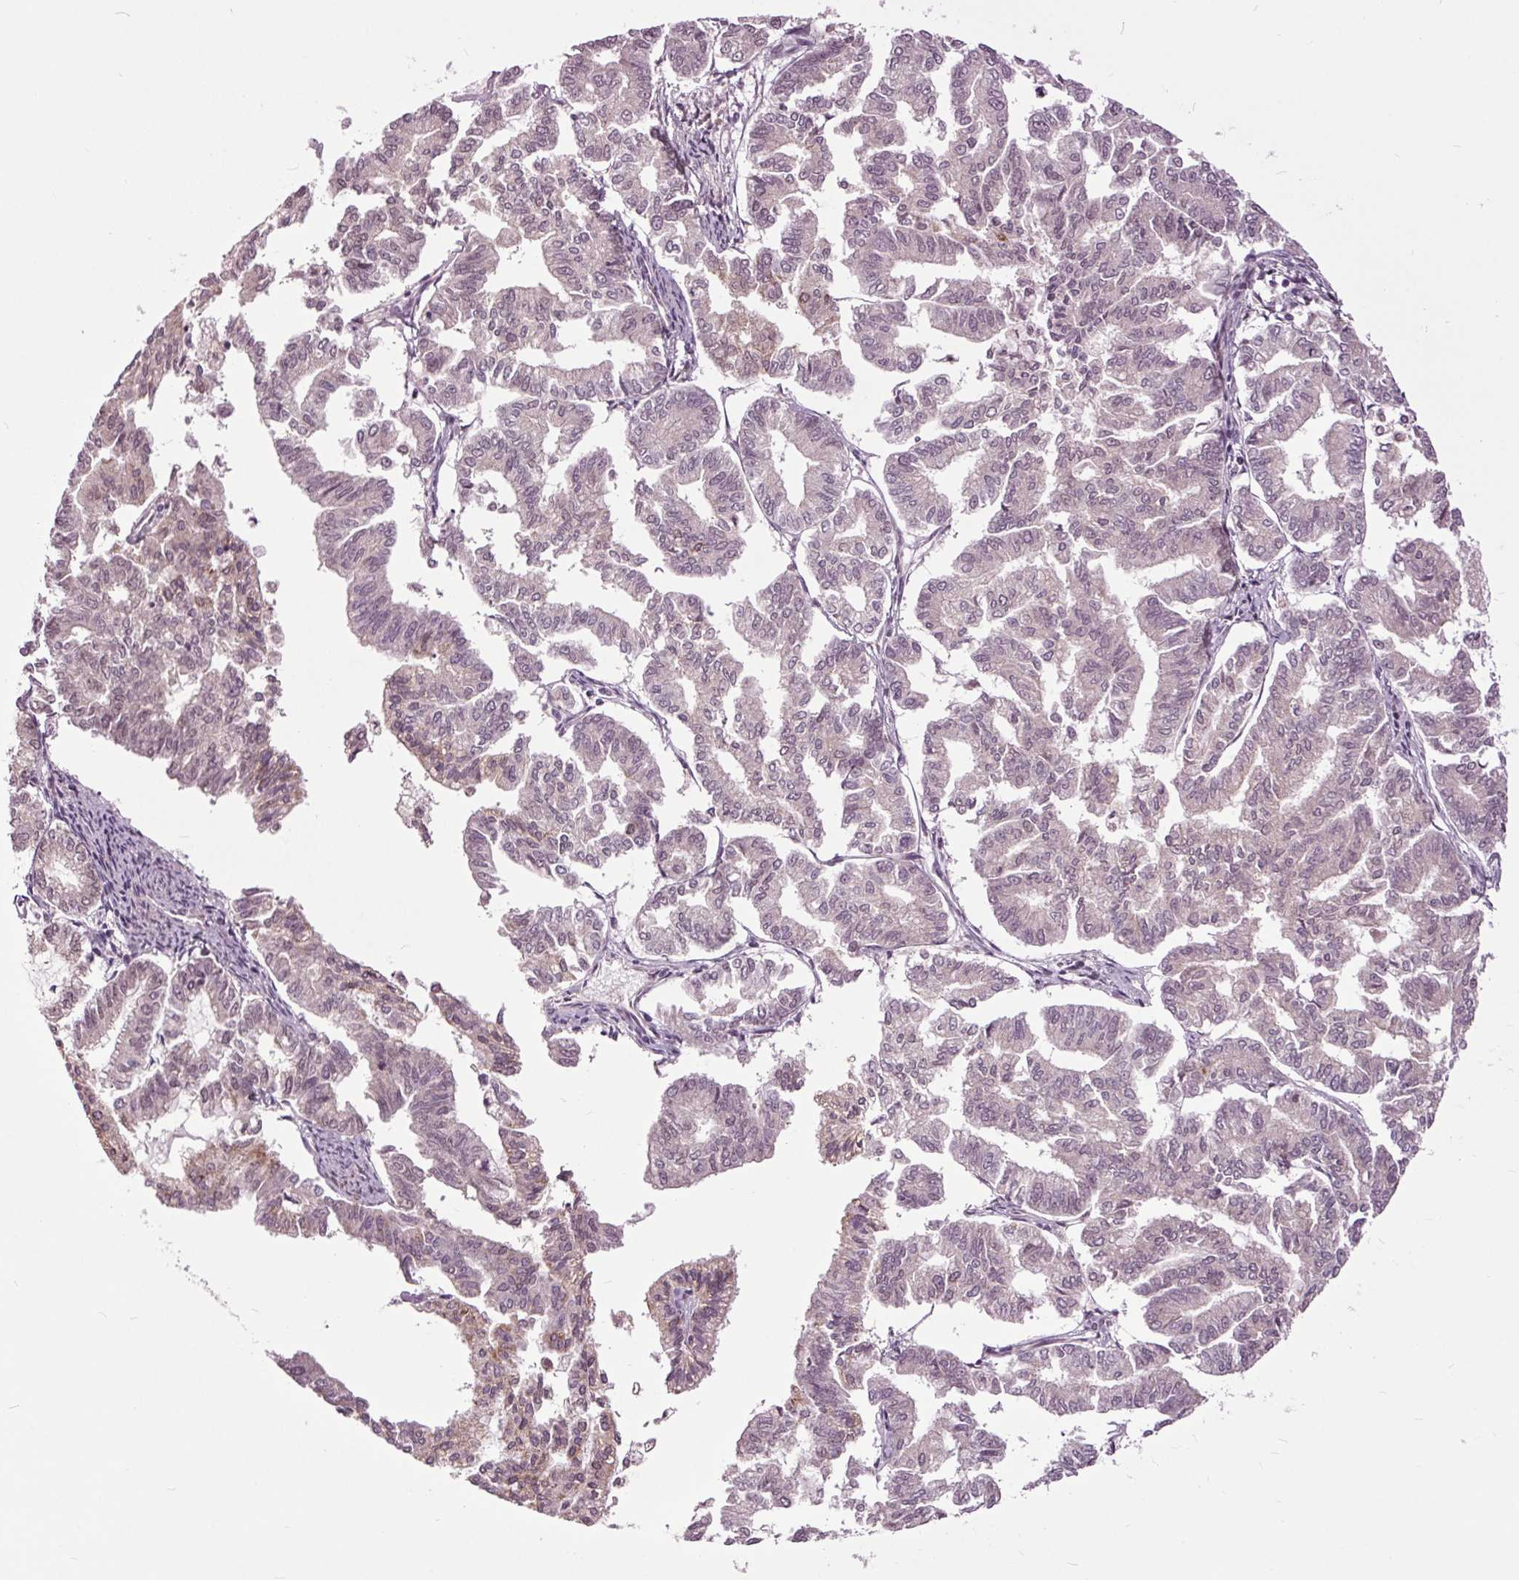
{"staining": {"intensity": "weak", "quantity": "<25%", "location": "cytoplasmic/membranous"}, "tissue": "endometrial cancer", "cell_type": "Tumor cells", "image_type": "cancer", "snomed": [{"axis": "morphology", "description": "Adenocarcinoma, NOS"}, {"axis": "topography", "description": "Endometrium"}], "caption": "Endometrial adenocarcinoma was stained to show a protein in brown. There is no significant positivity in tumor cells.", "gene": "HAUS5", "patient": {"sex": "female", "age": 79}}